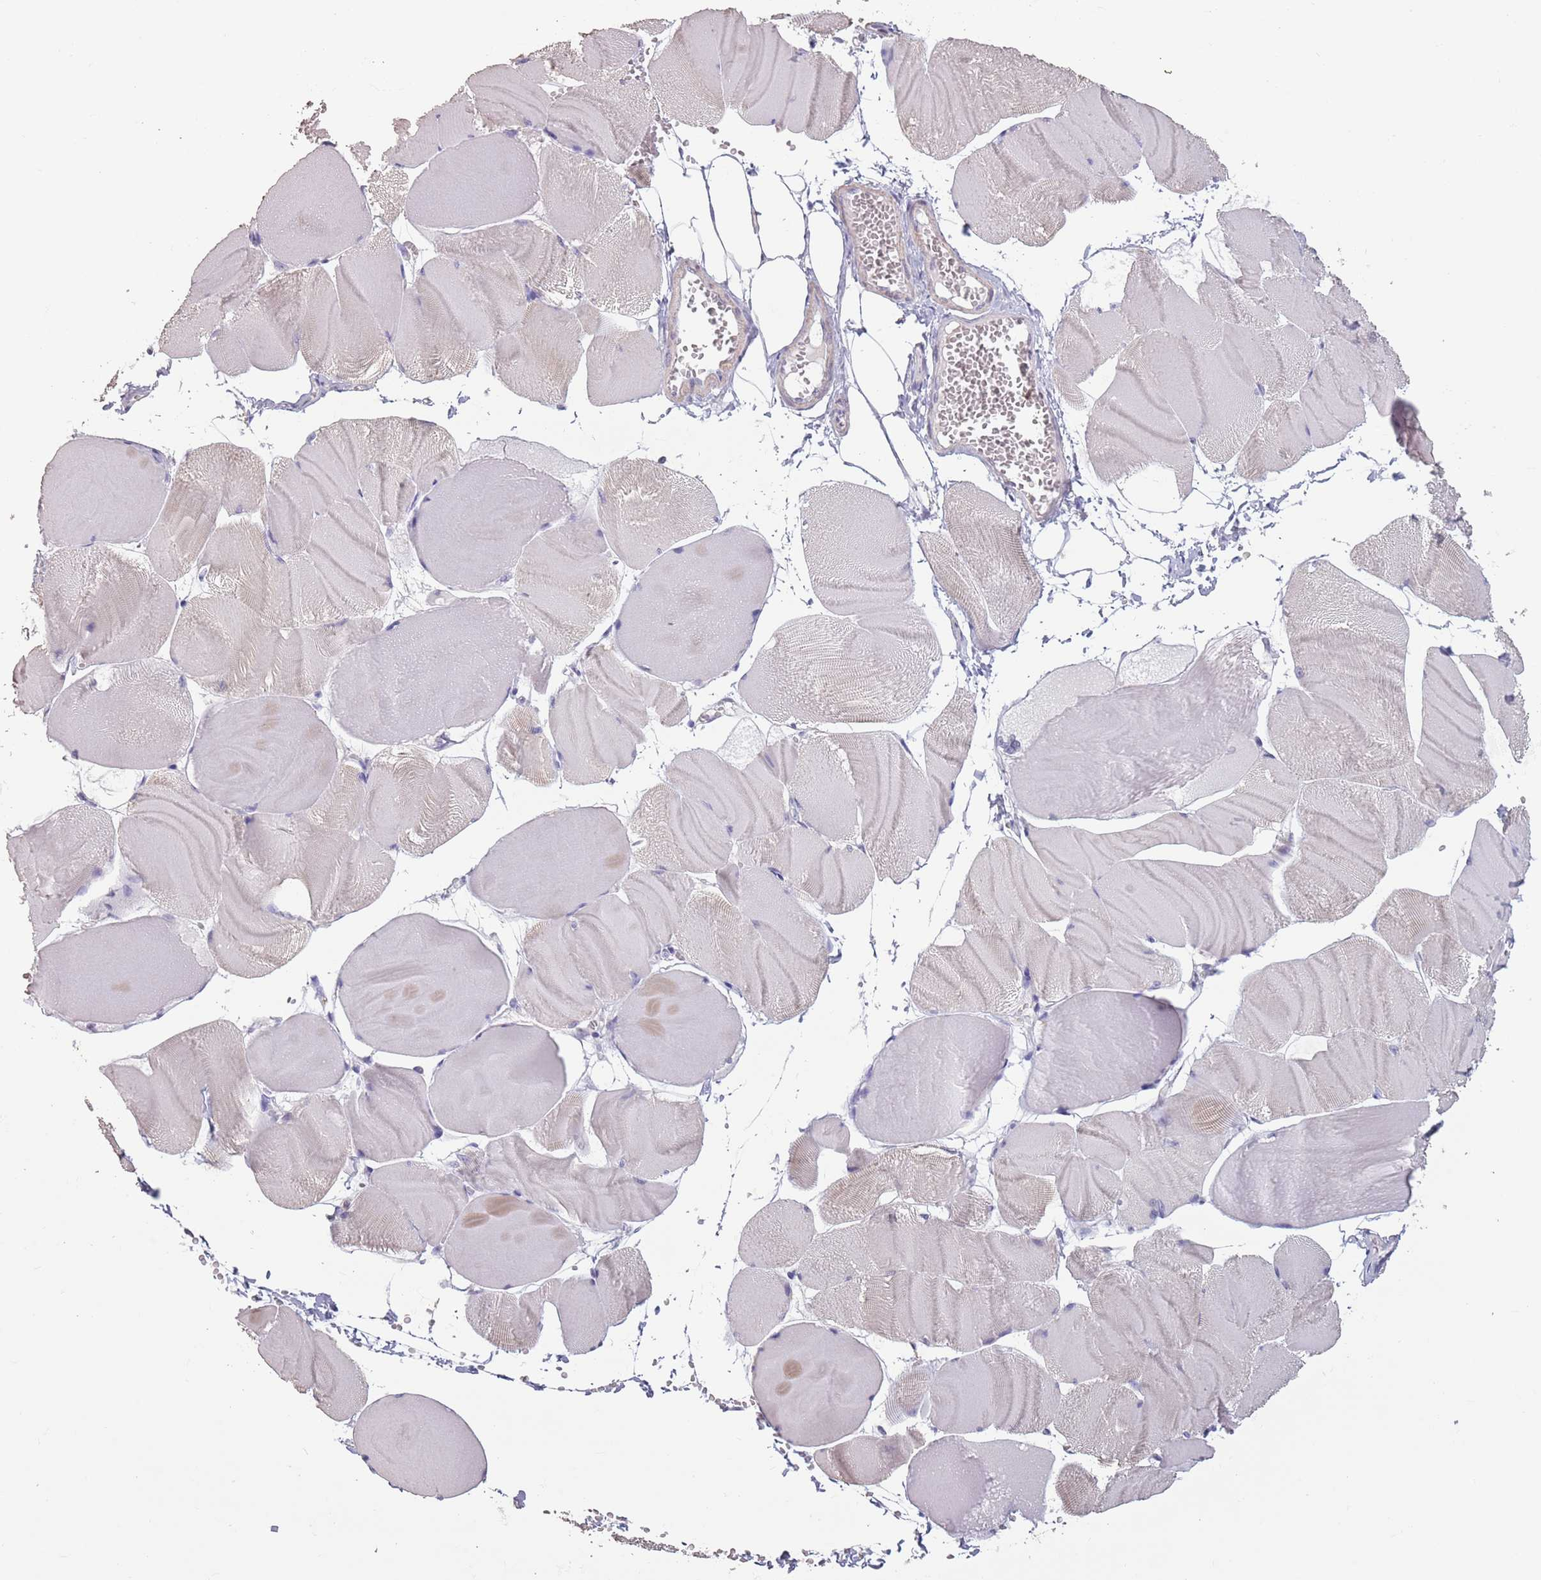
{"staining": {"intensity": "negative", "quantity": "none", "location": "none"}, "tissue": "skeletal muscle", "cell_type": "Myocytes", "image_type": "normal", "snomed": [{"axis": "morphology", "description": "Normal tissue, NOS"}, {"axis": "morphology", "description": "Basal cell carcinoma"}, {"axis": "topography", "description": "Skeletal muscle"}], "caption": "The immunohistochemistry (IHC) micrograph has no significant staining in myocytes of skeletal muscle. (DAB IHC, high magnification).", "gene": "SUN5", "patient": {"sex": "female", "age": 64}}